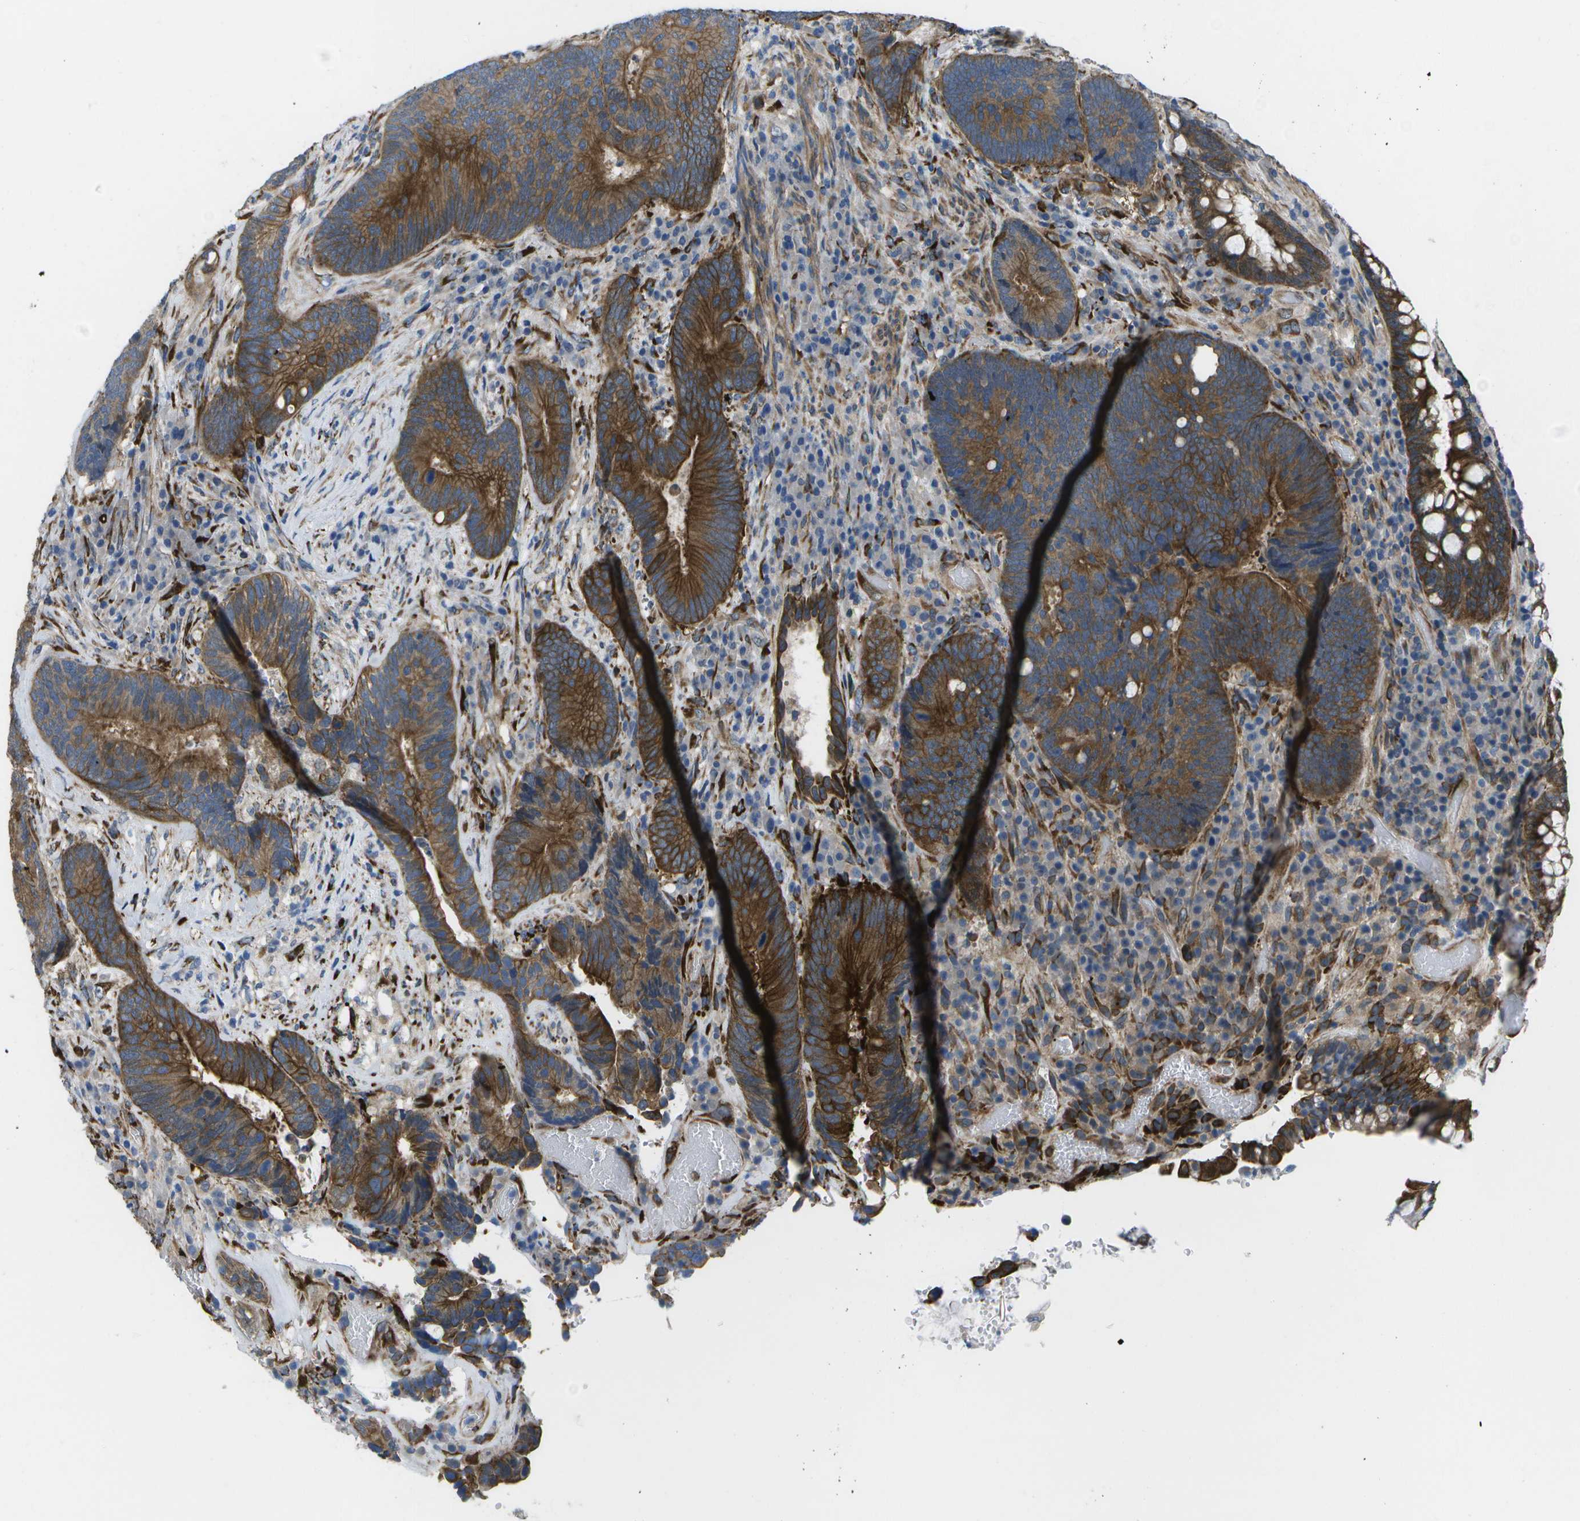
{"staining": {"intensity": "strong", "quantity": ">75%", "location": "cytoplasmic/membranous"}, "tissue": "colorectal cancer", "cell_type": "Tumor cells", "image_type": "cancer", "snomed": [{"axis": "morphology", "description": "Adenocarcinoma, NOS"}, {"axis": "topography", "description": "Rectum"}], "caption": "Colorectal cancer was stained to show a protein in brown. There is high levels of strong cytoplasmic/membranous staining in about >75% of tumor cells.", "gene": "P3H1", "patient": {"sex": "male", "age": 51}}